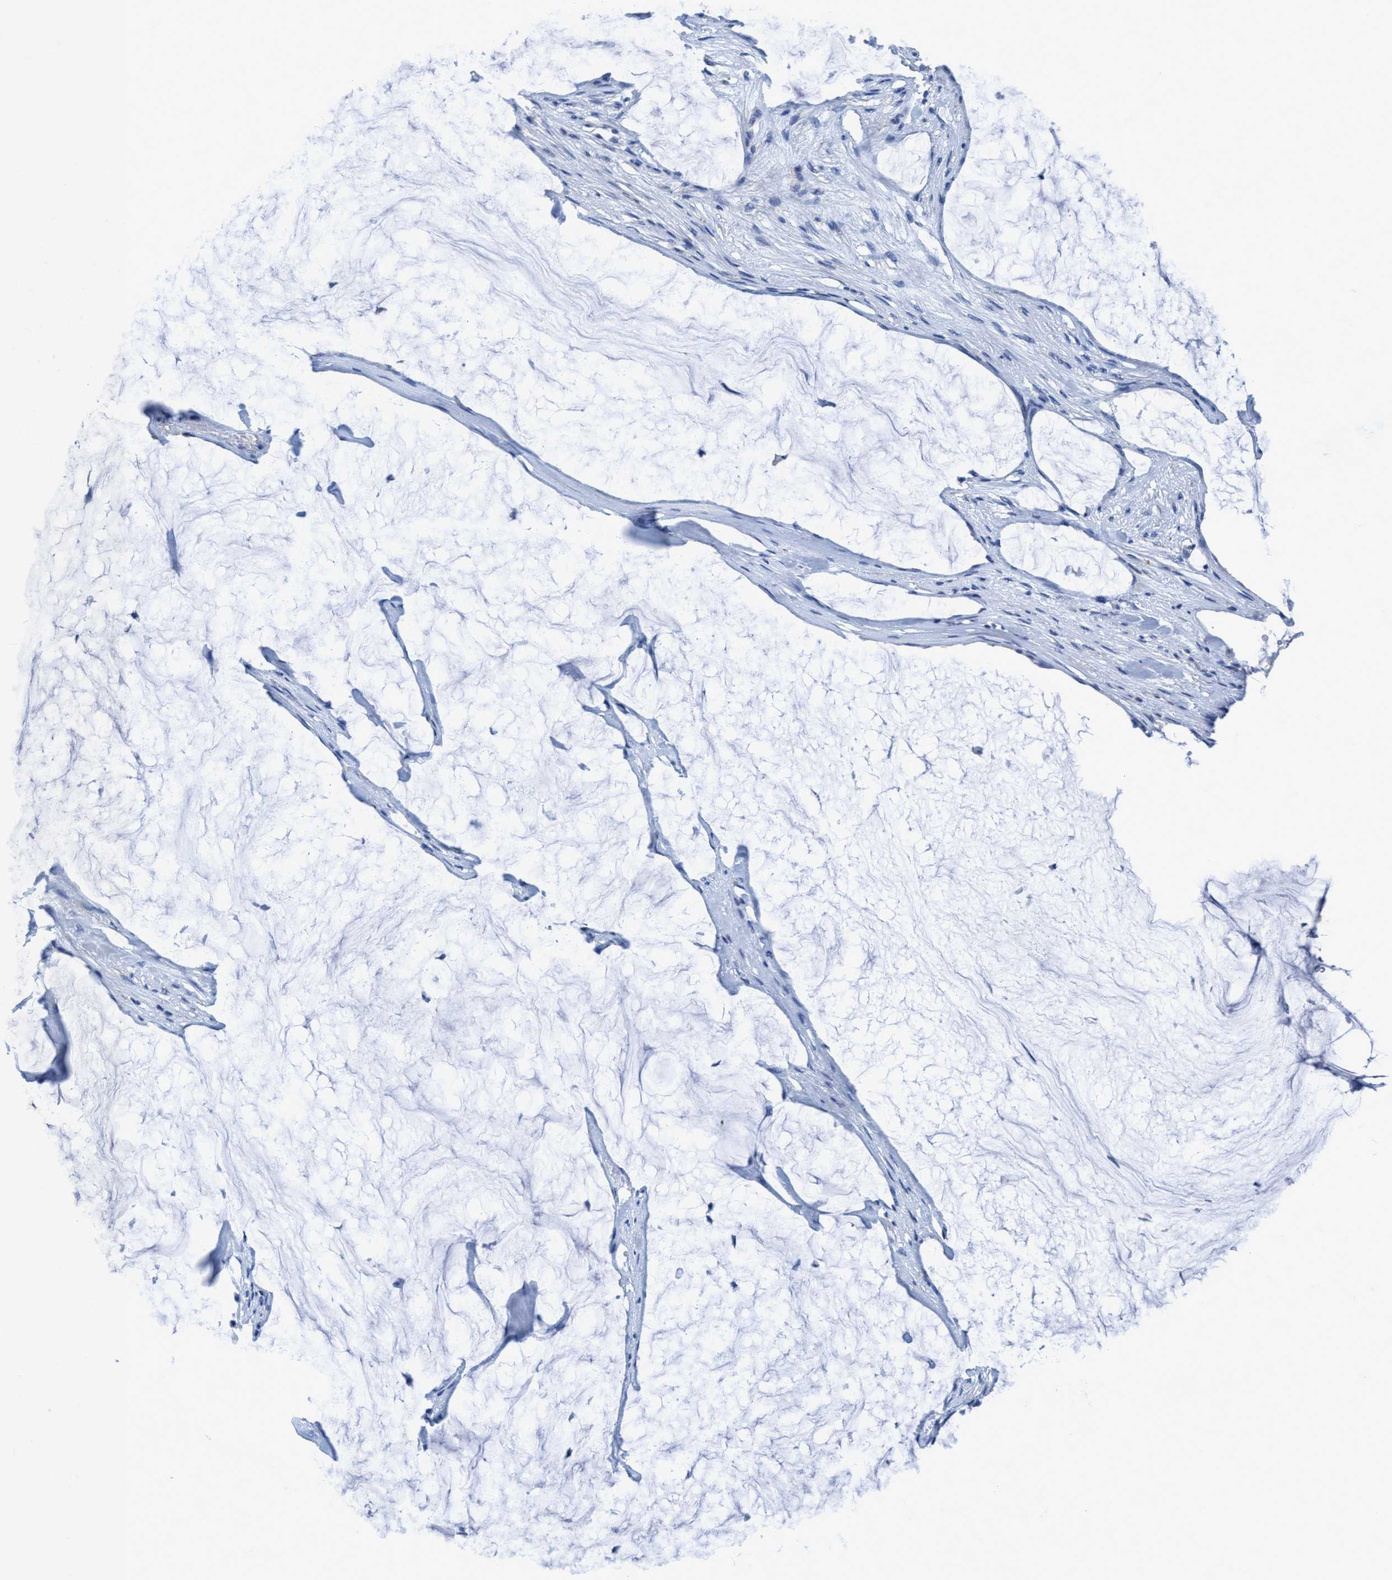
{"staining": {"intensity": "negative", "quantity": "none", "location": "none"}, "tissue": "pancreatic cancer", "cell_type": "Tumor cells", "image_type": "cancer", "snomed": [{"axis": "morphology", "description": "Adenocarcinoma, NOS"}, {"axis": "topography", "description": "Pancreas"}], "caption": "Immunohistochemistry histopathology image of pancreatic cancer (adenocarcinoma) stained for a protein (brown), which demonstrates no positivity in tumor cells. (DAB immunohistochemistry (IHC), high magnification).", "gene": "DNAI1", "patient": {"sex": "male", "age": 41}}